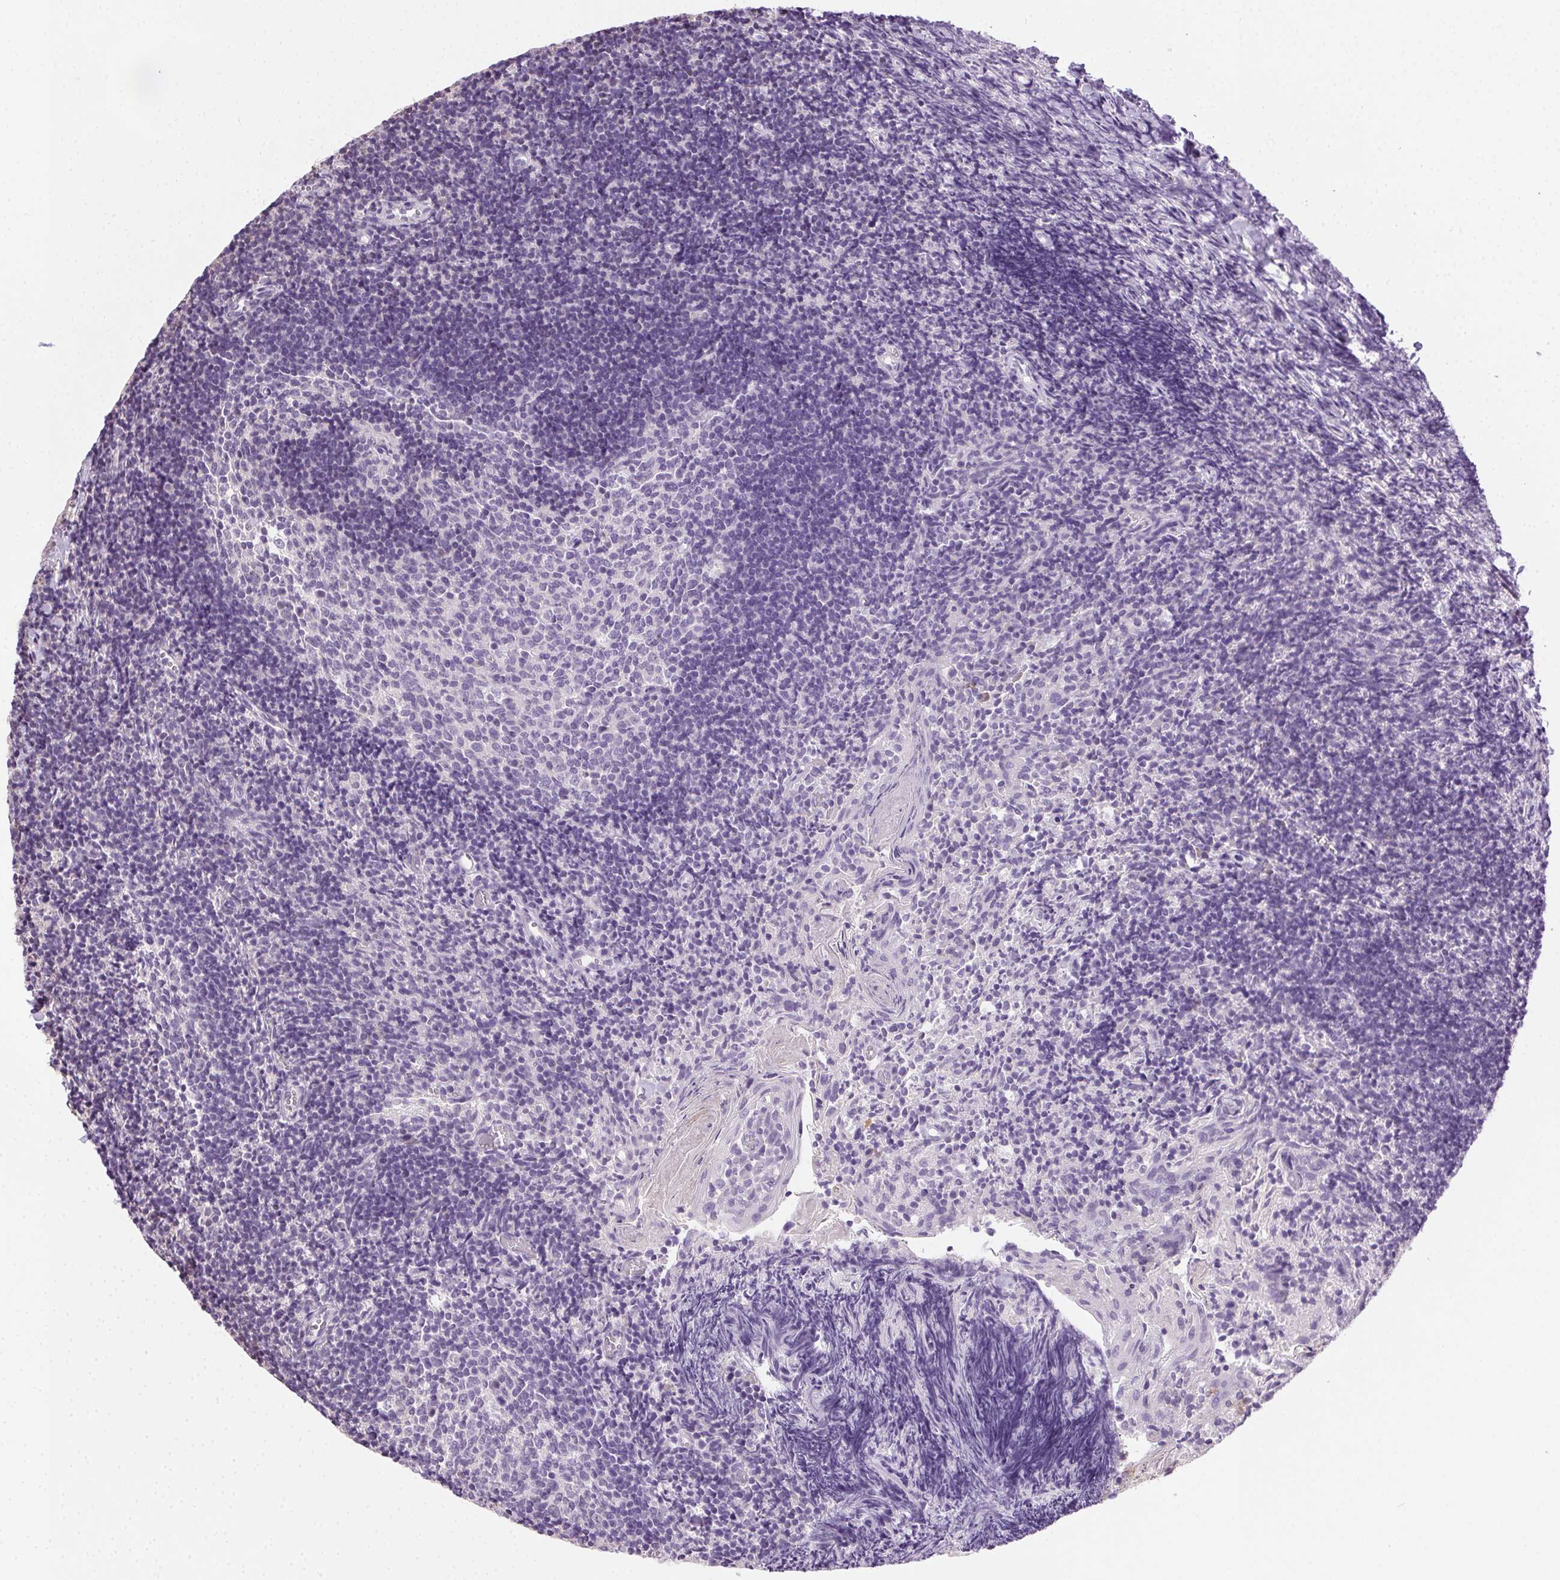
{"staining": {"intensity": "negative", "quantity": "none", "location": "none"}, "tissue": "tonsil", "cell_type": "Germinal center cells", "image_type": "normal", "snomed": [{"axis": "morphology", "description": "Normal tissue, NOS"}, {"axis": "topography", "description": "Tonsil"}], "caption": "IHC of benign human tonsil reveals no expression in germinal center cells. (Stains: DAB IHC with hematoxylin counter stain, Microscopy: brightfield microscopy at high magnification).", "gene": "SYCE2", "patient": {"sex": "female", "age": 10}}